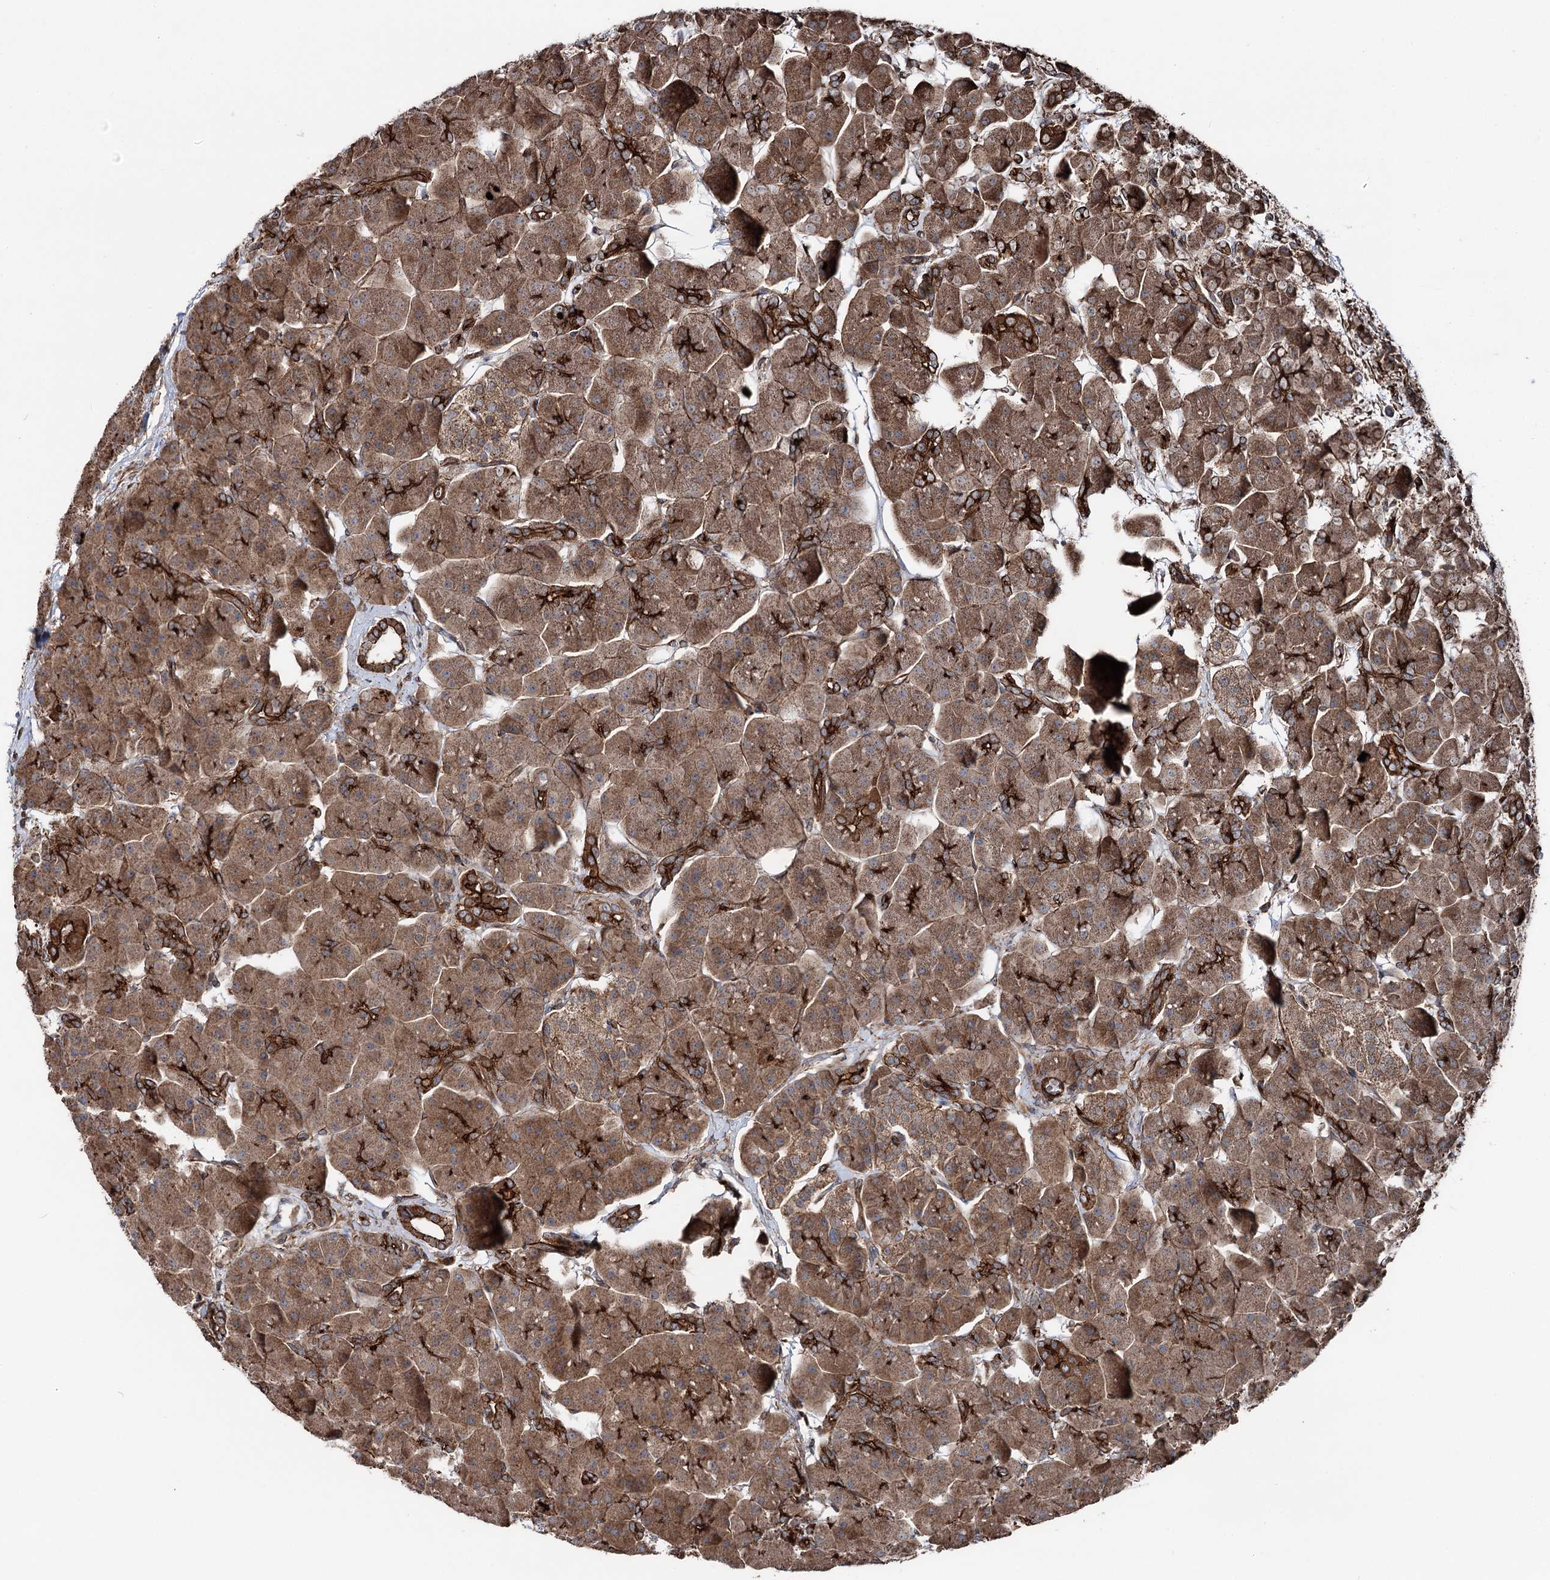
{"staining": {"intensity": "strong", "quantity": ">75%", "location": "cytoplasmic/membranous"}, "tissue": "pancreas", "cell_type": "Exocrine glandular cells", "image_type": "normal", "snomed": [{"axis": "morphology", "description": "Normal tissue, NOS"}, {"axis": "topography", "description": "Pancreas"}], "caption": "A brown stain labels strong cytoplasmic/membranous positivity of a protein in exocrine glandular cells of benign human pancreas. (Stains: DAB (3,3'-diaminobenzidine) in brown, nuclei in blue, Microscopy: brightfield microscopy at high magnification).", "gene": "ITFG2", "patient": {"sex": "male", "age": 66}}